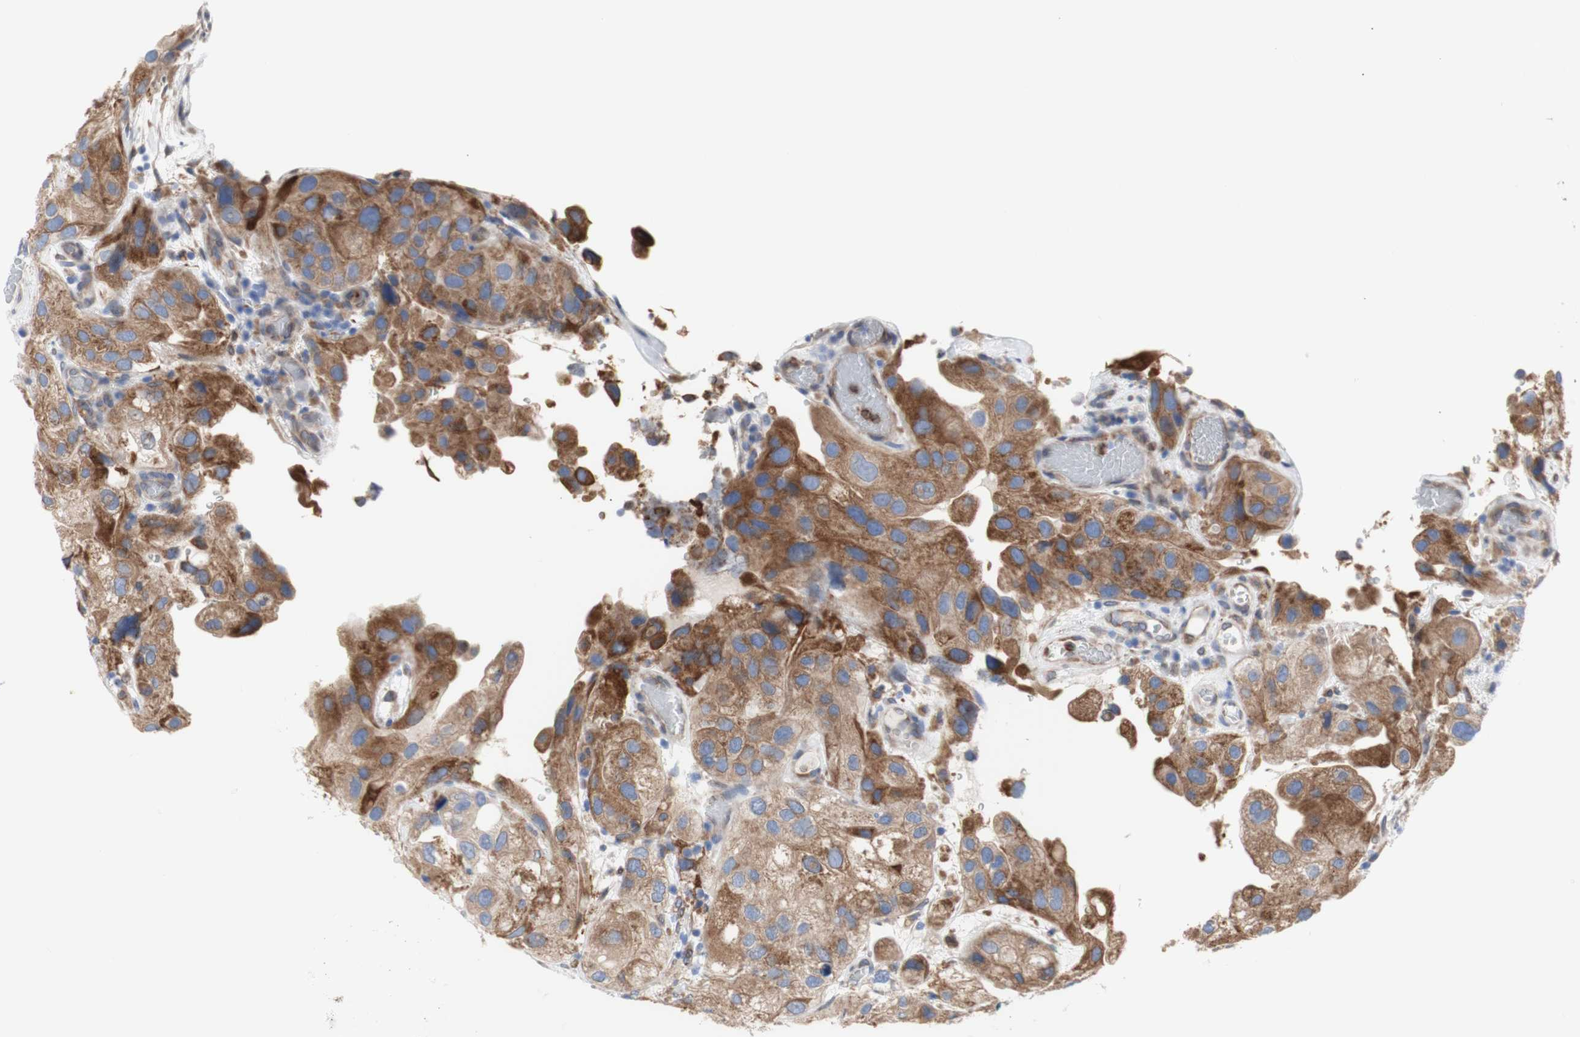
{"staining": {"intensity": "moderate", "quantity": ">75%", "location": "cytoplasmic/membranous"}, "tissue": "urothelial cancer", "cell_type": "Tumor cells", "image_type": "cancer", "snomed": [{"axis": "morphology", "description": "Urothelial carcinoma, High grade"}, {"axis": "topography", "description": "Urinary bladder"}], "caption": "Immunohistochemistry (IHC) of high-grade urothelial carcinoma displays medium levels of moderate cytoplasmic/membranous positivity in approximately >75% of tumor cells.", "gene": "ERLIN1", "patient": {"sex": "female", "age": 64}}